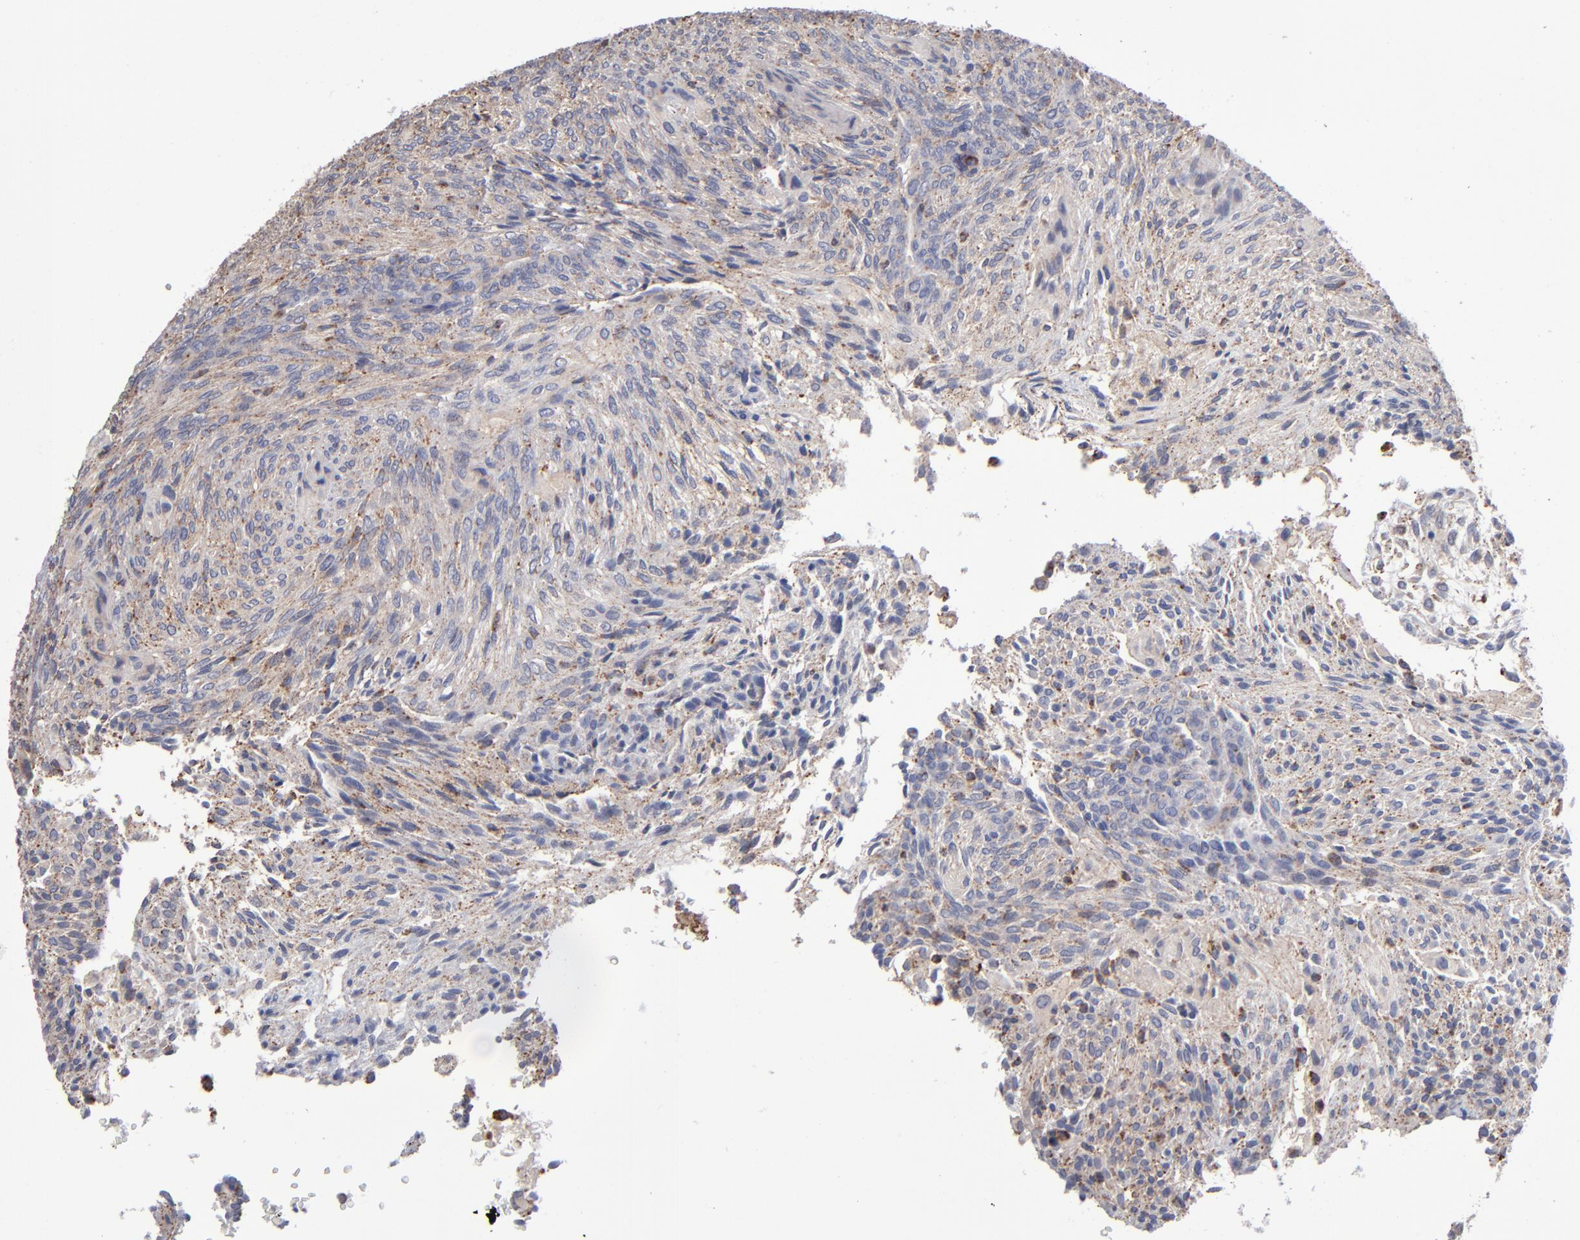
{"staining": {"intensity": "weak", "quantity": ">75%", "location": "cytoplasmic/membranous"}, "tissue": "glioma", "cell_type": "Tumor cells", "image_type": "cancer", "snomed": [{"axis": "morphology", "description": "Glioma, malignant, High grade"}, {"axis": "topography", "description": "Cerebral cortex"}], "caption": "High-grade glioma (malignant) stained with a protein marker demonstrates weak staining in tumor cells.", "gene": "RRAGB", "patient": {"sex": "female", "age": 55}}